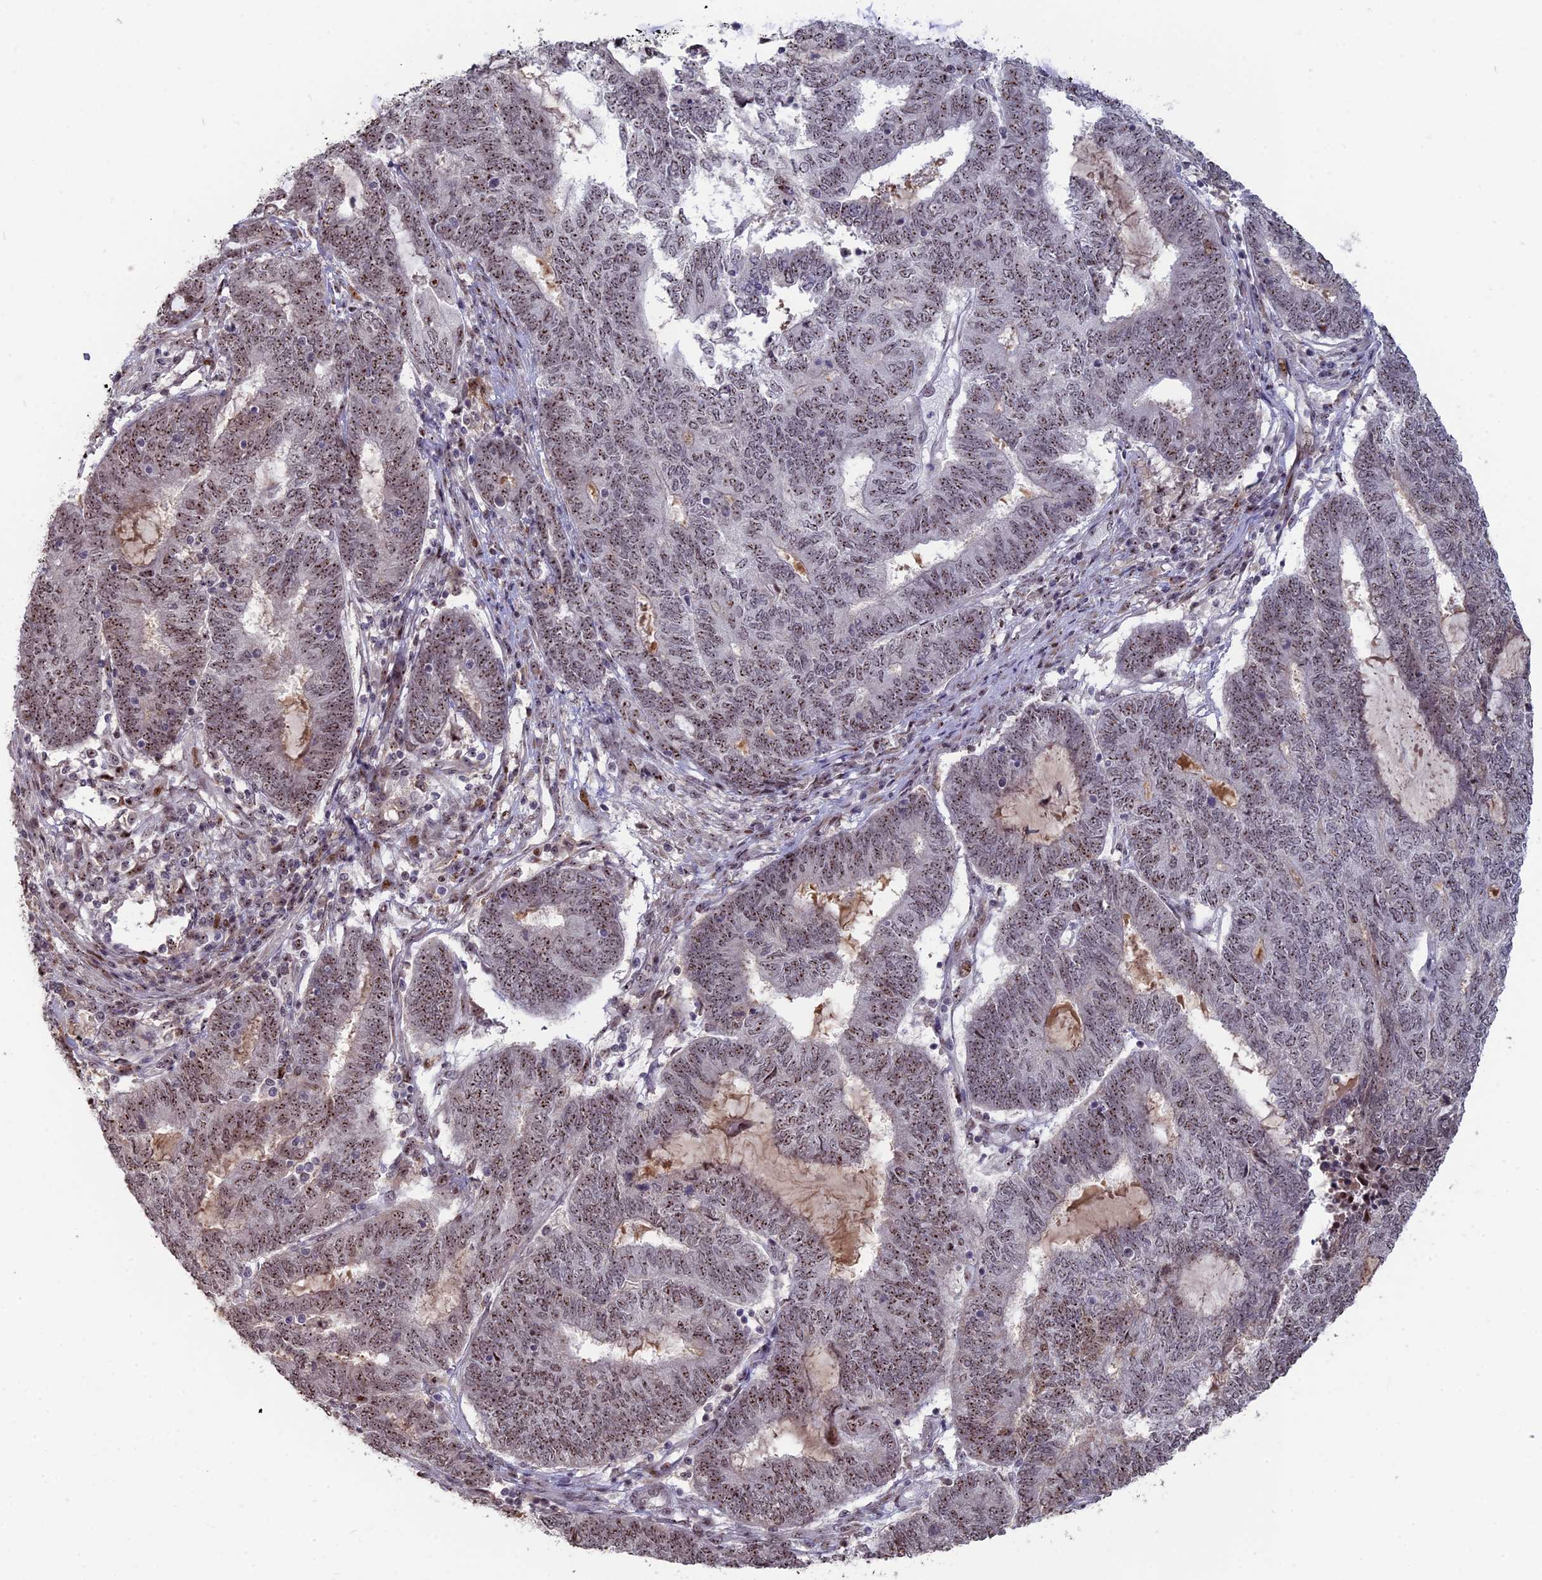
{"staining": {"intensity": "moderate", "quantity": ">75%", "location": "nuclear"}, "tissue": "endometrial cancer", "cell_type": "Tumor cells", "image_type": "cancer", "snomed": [{"axis": "morphology", "description": "Adenocarcinoma, NOS"}, {"axis": "topography", "description": "Uterus"}, {"axis": "topography", "description": "Endometrium"}], "caption": "Adenocarcinoma (endometrial) stained with IHC exhibits moderate nuclear staining in approximately >75% of tumor cells.", "gene": "FAM131A", "patient": {"sex": "female", "age": 70}}